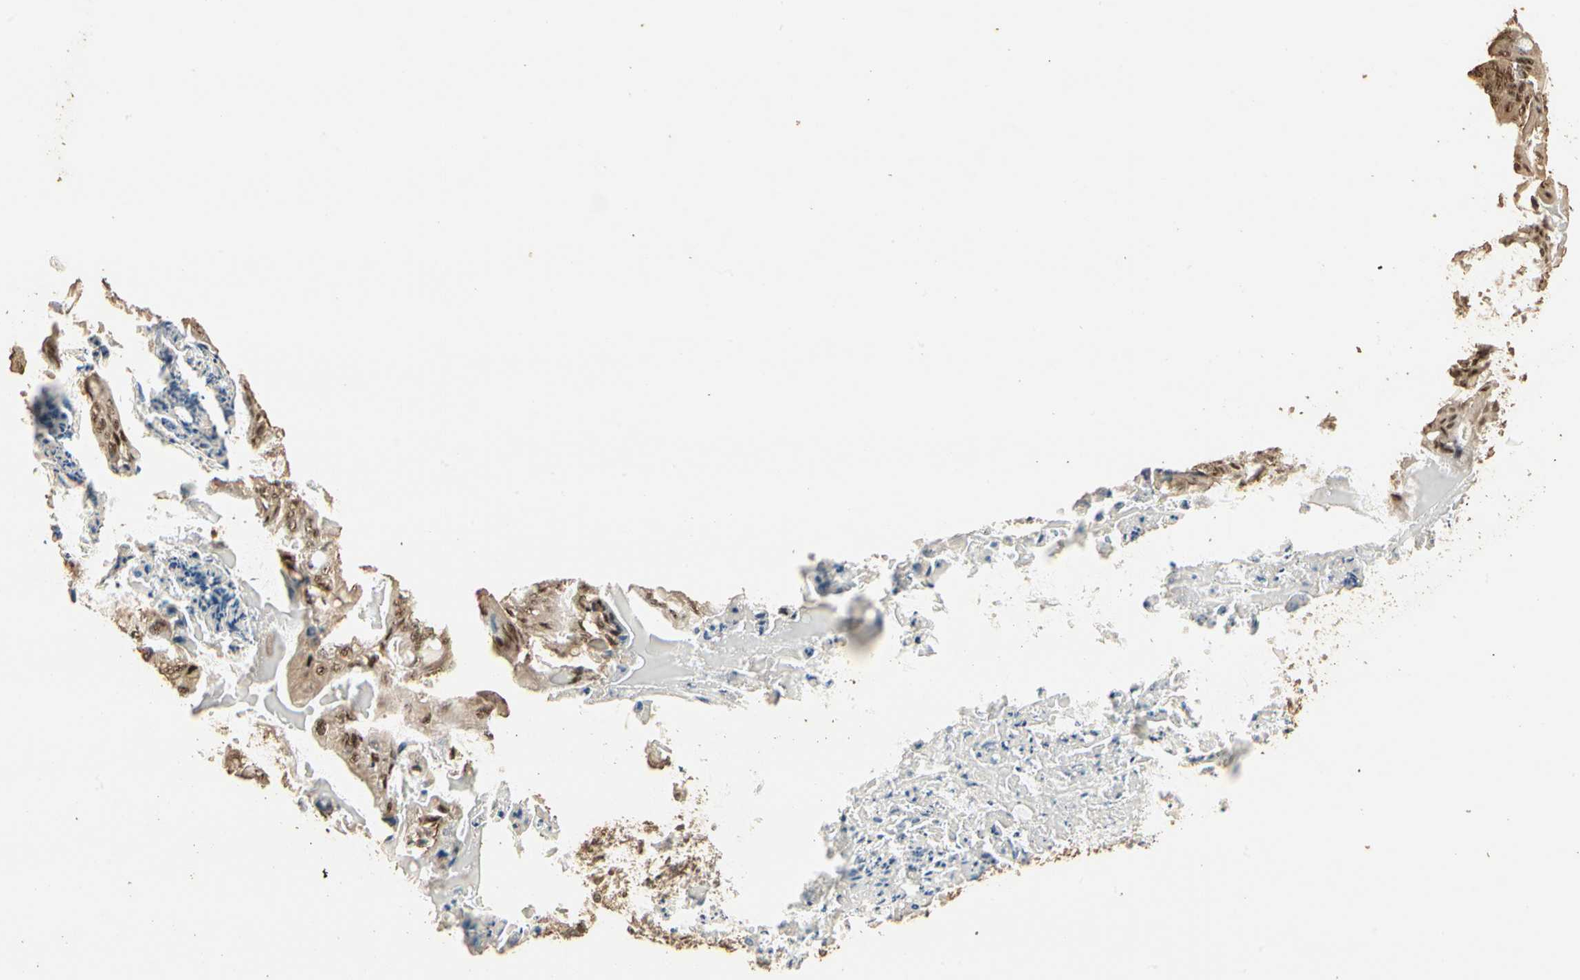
{"staining": {"intensity": "moderate", "quantity": ">75%", "location": "cytoplasmic/membranous,nuclear"}, "tissue": "ovarian cancer", "cell_type": "Tumor cells", "image_type": "cancer", "snomed": [{"axis": "morphology", "description": "Cystadenocarcinoma, mucinous, NOS"}, {"axis": "topography", "description": "Ovary"}], "caption": "Immunohistochemical staining of human ovarian cancer (mucinous cystadenocarcinoma) demonstrates moderate cytoplasmic/membranous and nuclear protein positivity in about >75% of tumor cells.", "gene": "RBM25", "patient": {"sex": "female", "age": 37}}